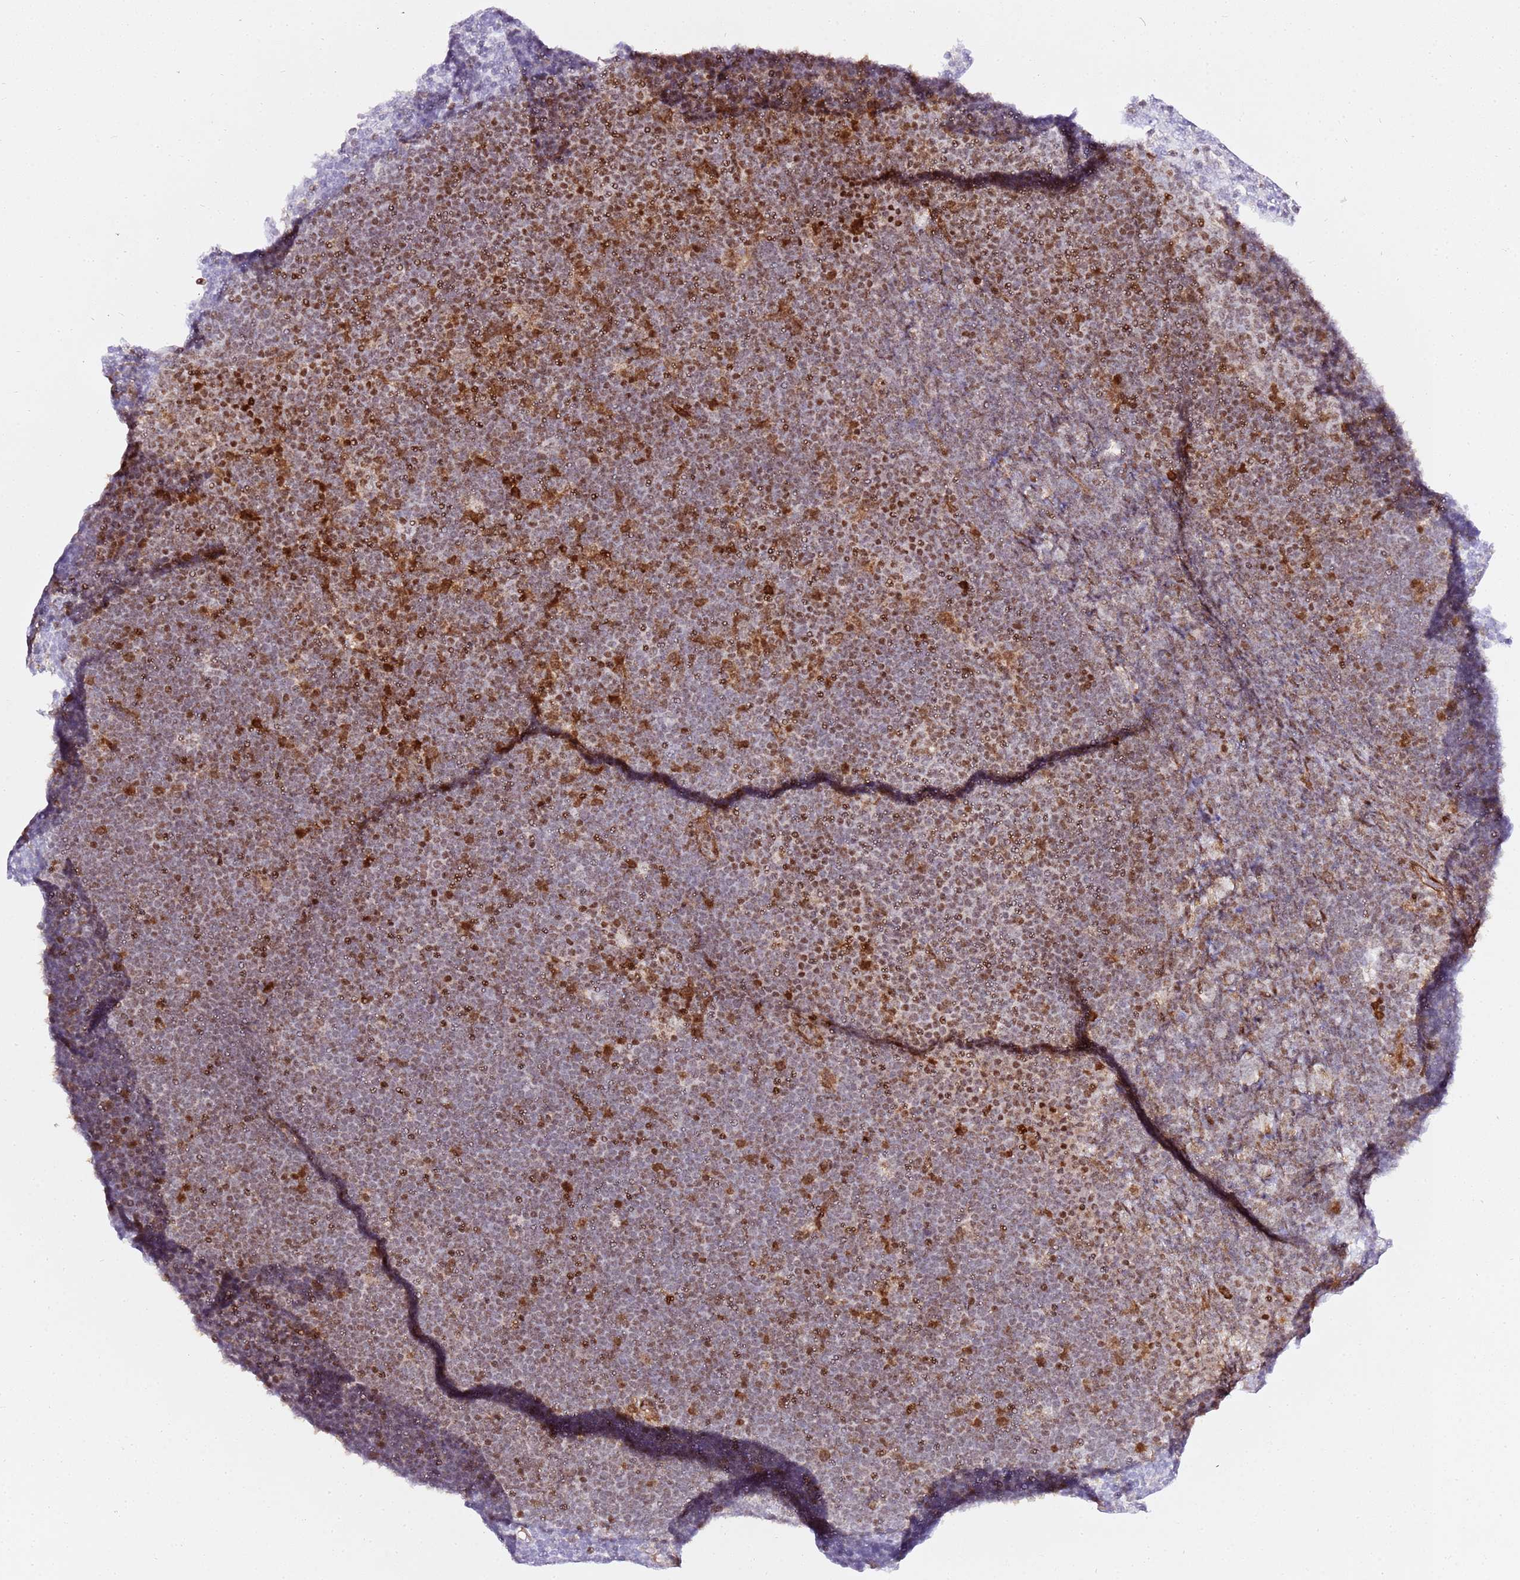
{"staining": {"intensity": "moderate", "quantity": "25%-75%", "location": "nuclear"}, "tissue": "lymphoma", "cell_type": "Tumor cells", "image_type": "cancer", "snomed": [{"axis": "morphology", "description": "Malignant lymphoma, non-Hodgkin's type, High grade"}, {"axis": "topography", "description": "Lymph node"}], "caption": "Immunohistochemistry (IHC) (DAB) staining of human lymphoma displays moderate nuclear protein staining in about 25%-75% of tumor cells.", "gene": "GBP2", "patient": {"sex": "male", "age": 13}}